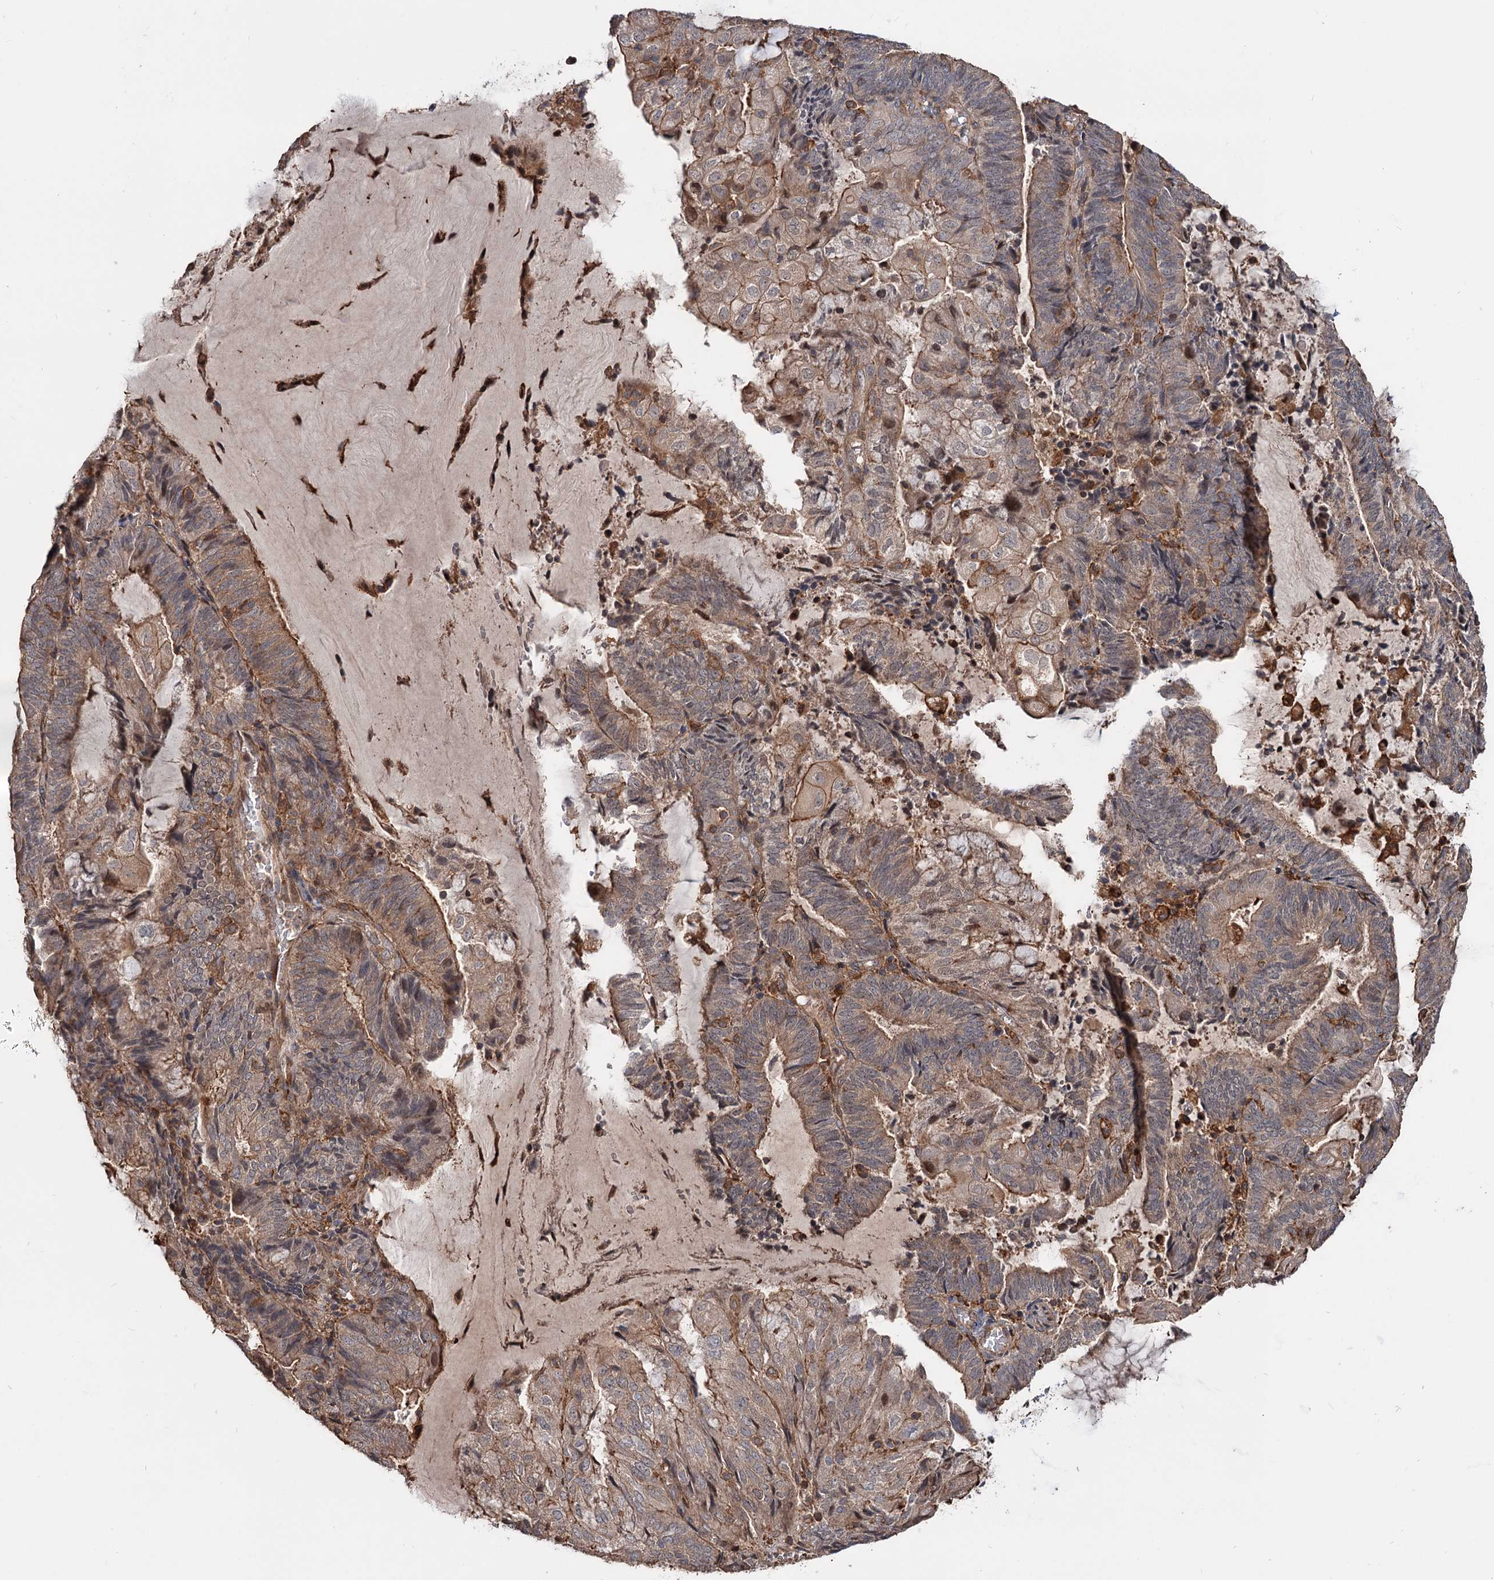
{"staining": {"intensity": "moderate", "quantity": "25%-75%", "location": "cytoplasmic/membranous"}, "tissue": "endometrial cancer", "cell_type": "Tumor cells", "image_type": "cancer", "snomed": [{"axis": "morphology", "description": "Adenocarcinoma, NOS"}, {"axis": "topography", "description": "Endometrium"}], "caption": "Brown immunohistochemical staining in endometrial cancer (adenocarcinoma) shows moderate cytoplasmic/membranous positivity in approximately 25%-75% of tumor cells.", "gene": "GRIP1", "patient": {"sex": "female", "age": 81}}